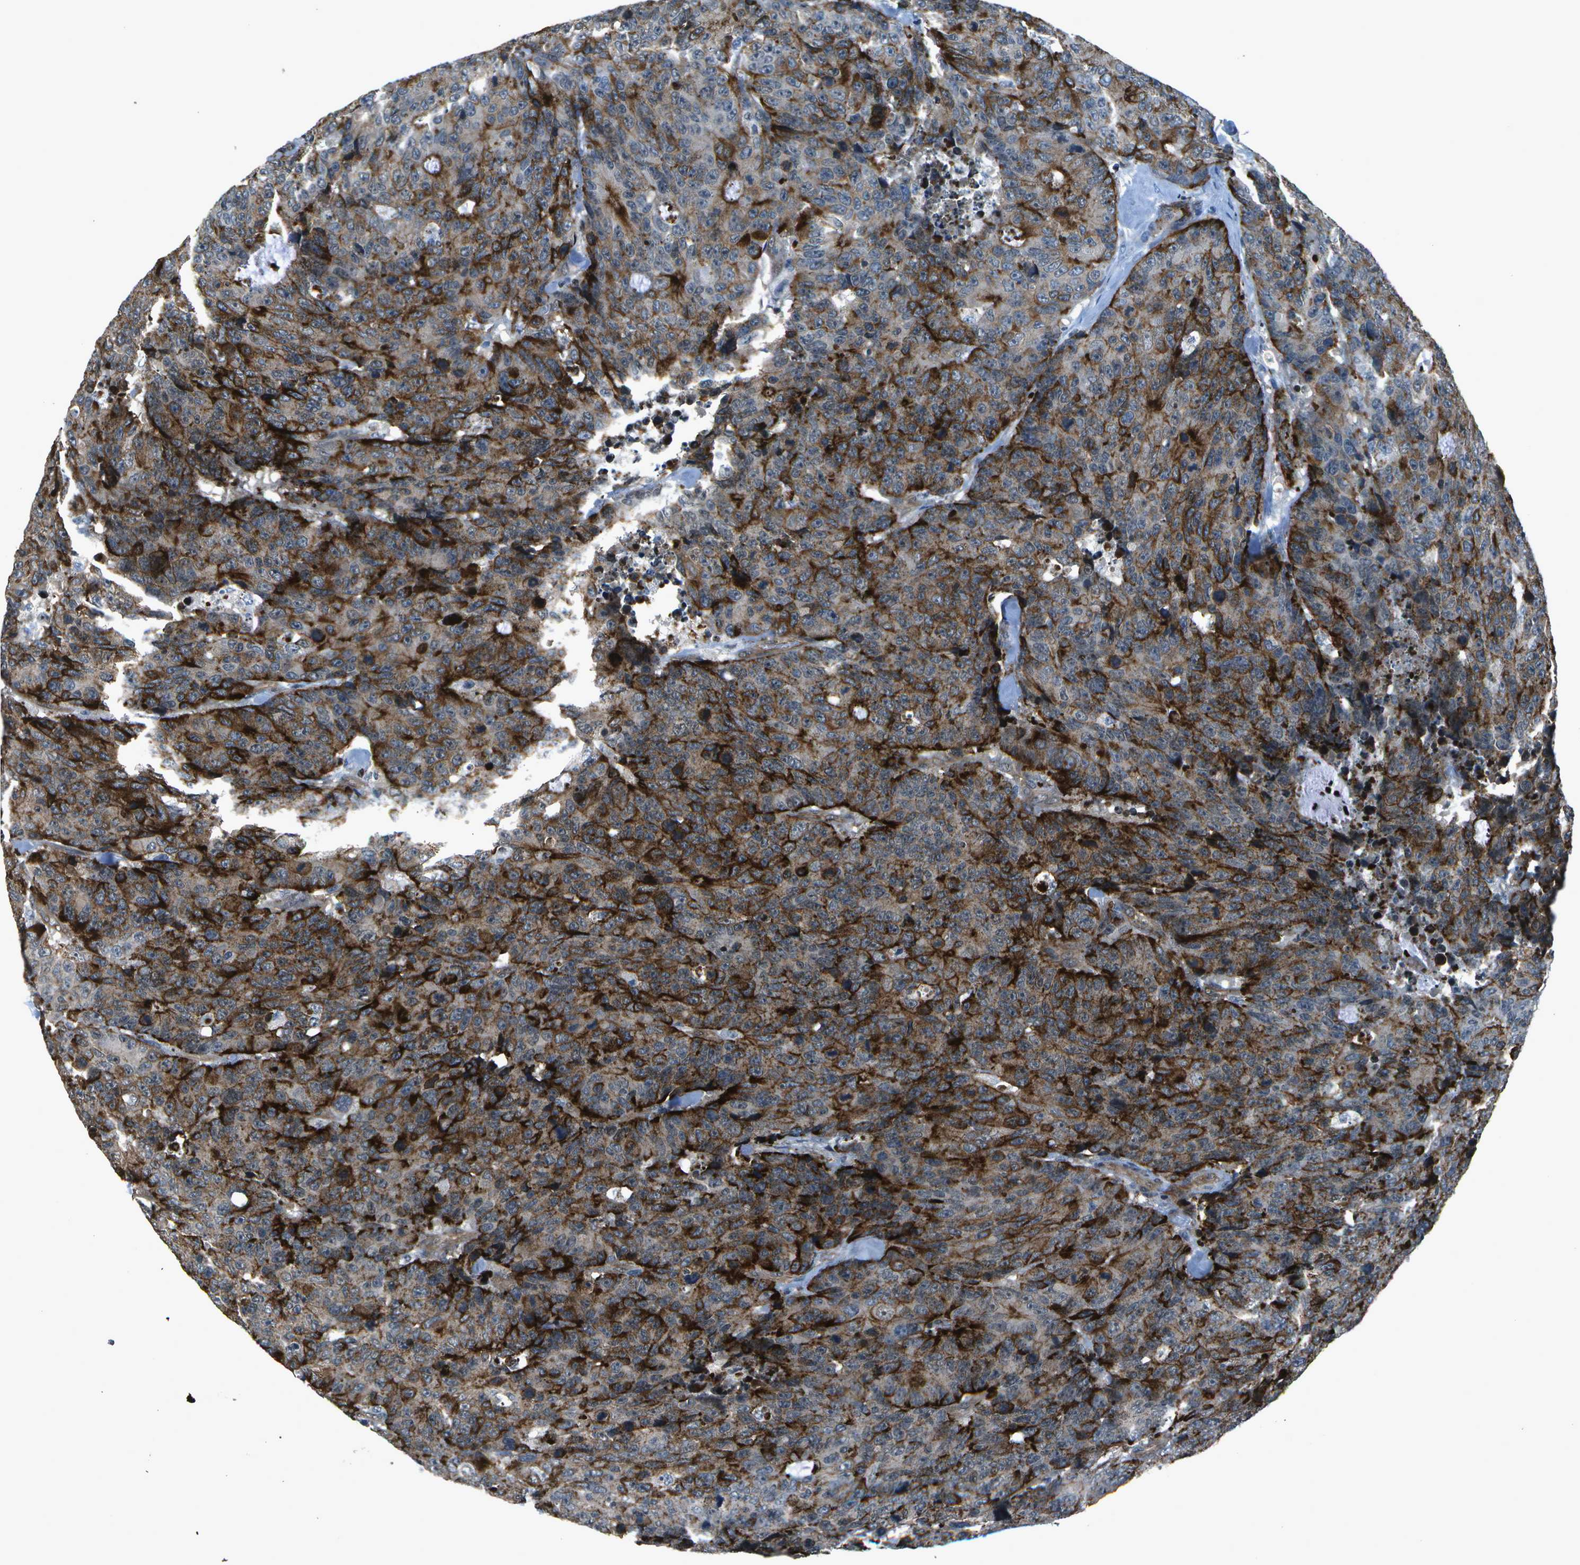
{"staining": {"intensity": "strong", "quantity": ">75%", "location": "cytoplasmic/membranous"}, "tissue": "colorectal cancer", "cell_type": "Tumor cells", "image_type": "cancer", "snomed": [{"axis": "morphology", "description": "Adenocarcinoma, NOS"}, {"axis": "topography", "description": "Colon"}], "caption": "Immunohistochemistry histopathology image of neoplastic tissue: human adenocarcinoma (colorectal) stained using immunohistochemistry demonstrates high levels of strong protein expression localized specifically in the cytoplasmic/membranous of tumor cells, appearing as a cytoplasmic/membranous brown color.", "gene": "PDLIM1", "patient": {"sex": "female", "age": 86}}